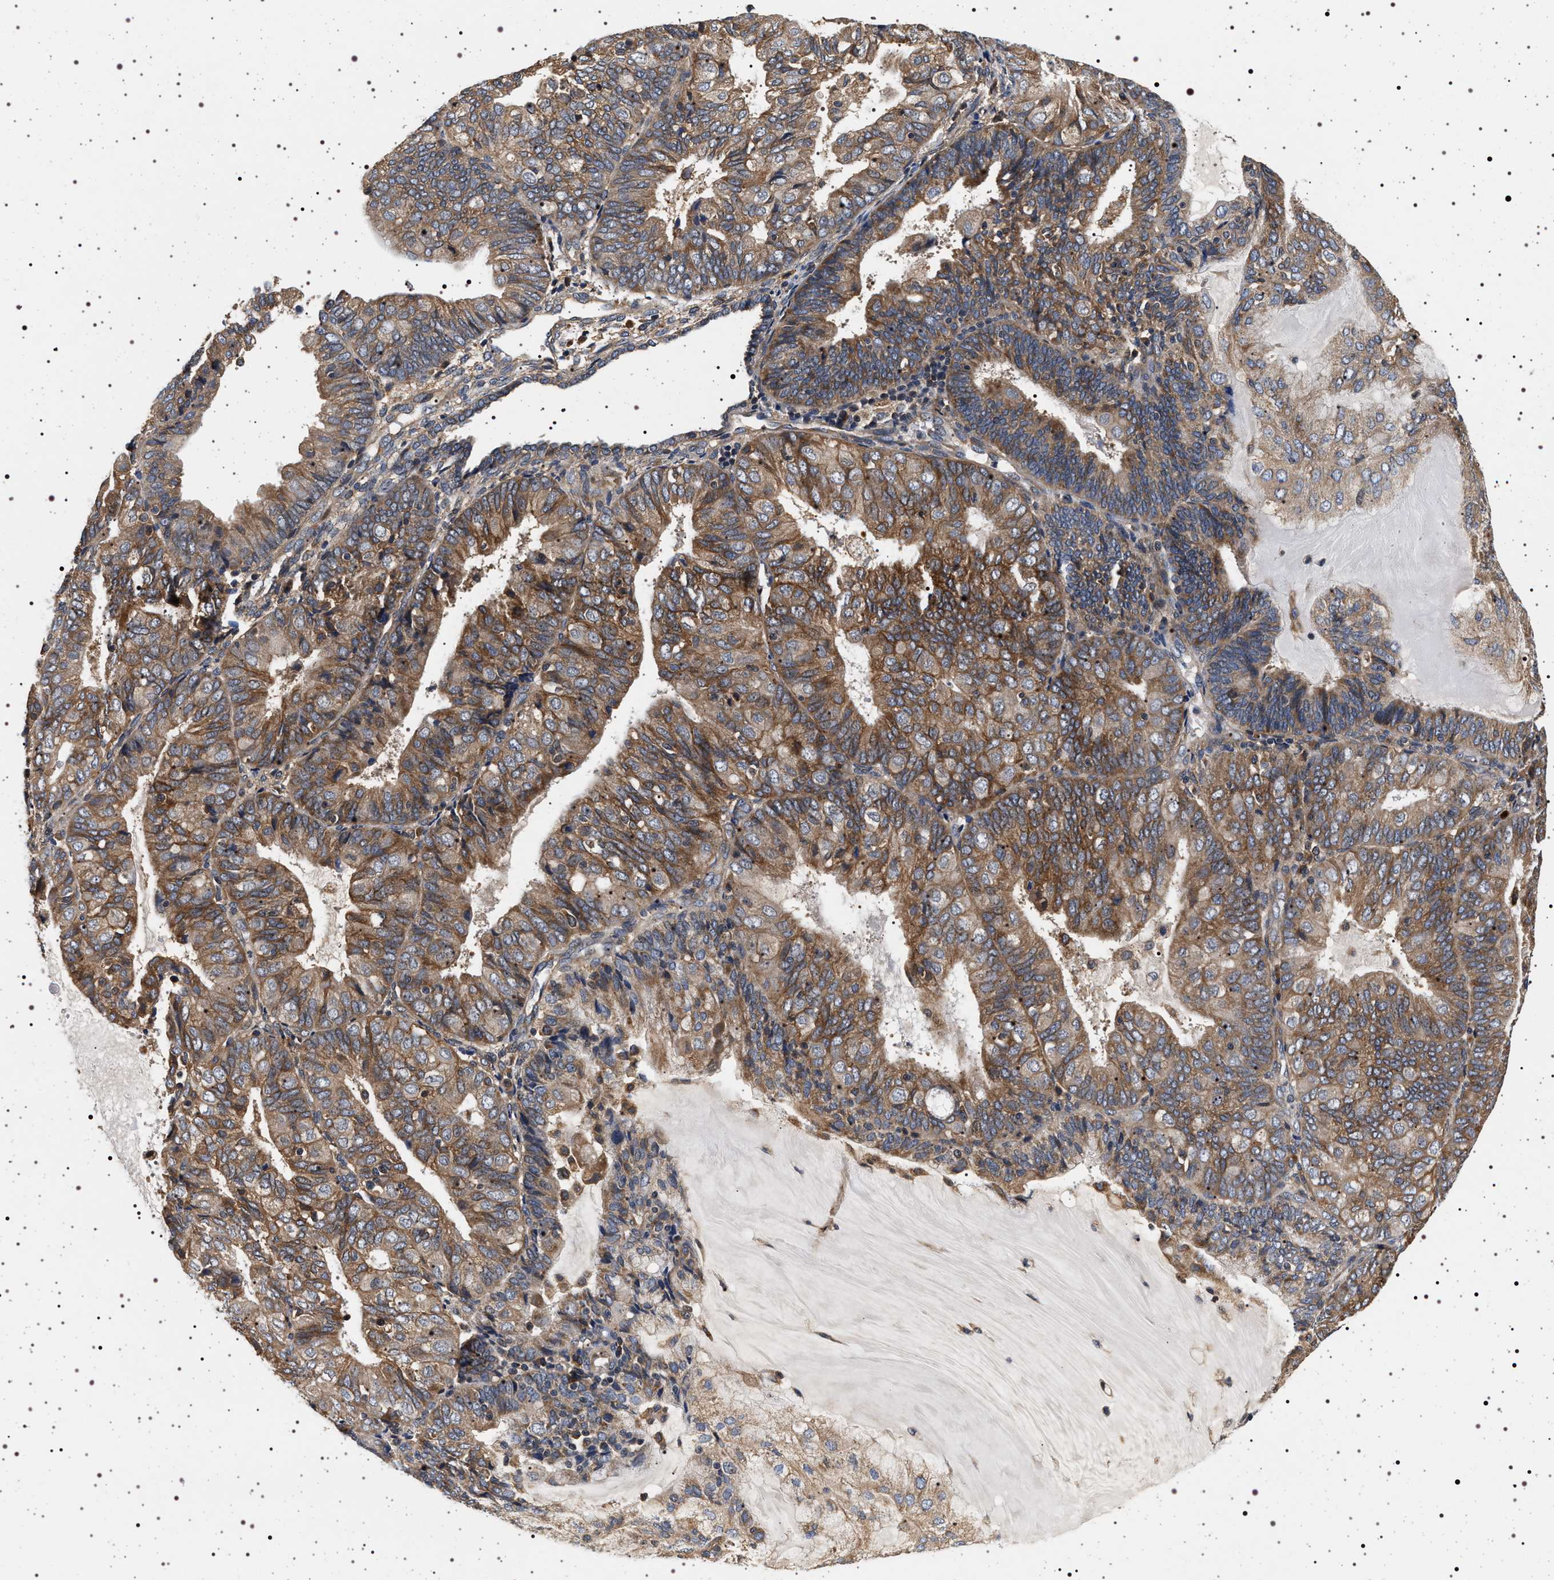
{"staining": {"intensity": "moderate", "quantity": ">75%", "location": "cytoplasmic/membranous"}, "tissue": "endometrial cancer", "cell_type": "Tumor cells", "image_type": "cancer", "snomed": [{"axis": "morphology", "description": "Adenocarcinoma, NOS"}, {"axis": "topography", "description": "Endometrium"}], "caption": "Immunohistochemistry of human endometrial cancer (adenocarcinoma) shows medium levels of moderate cytoplasmic/membranous expression in about >75% of tumor cells.", "gene": "DCBLD2", "patient": {"sex": "female", "age": 81}}